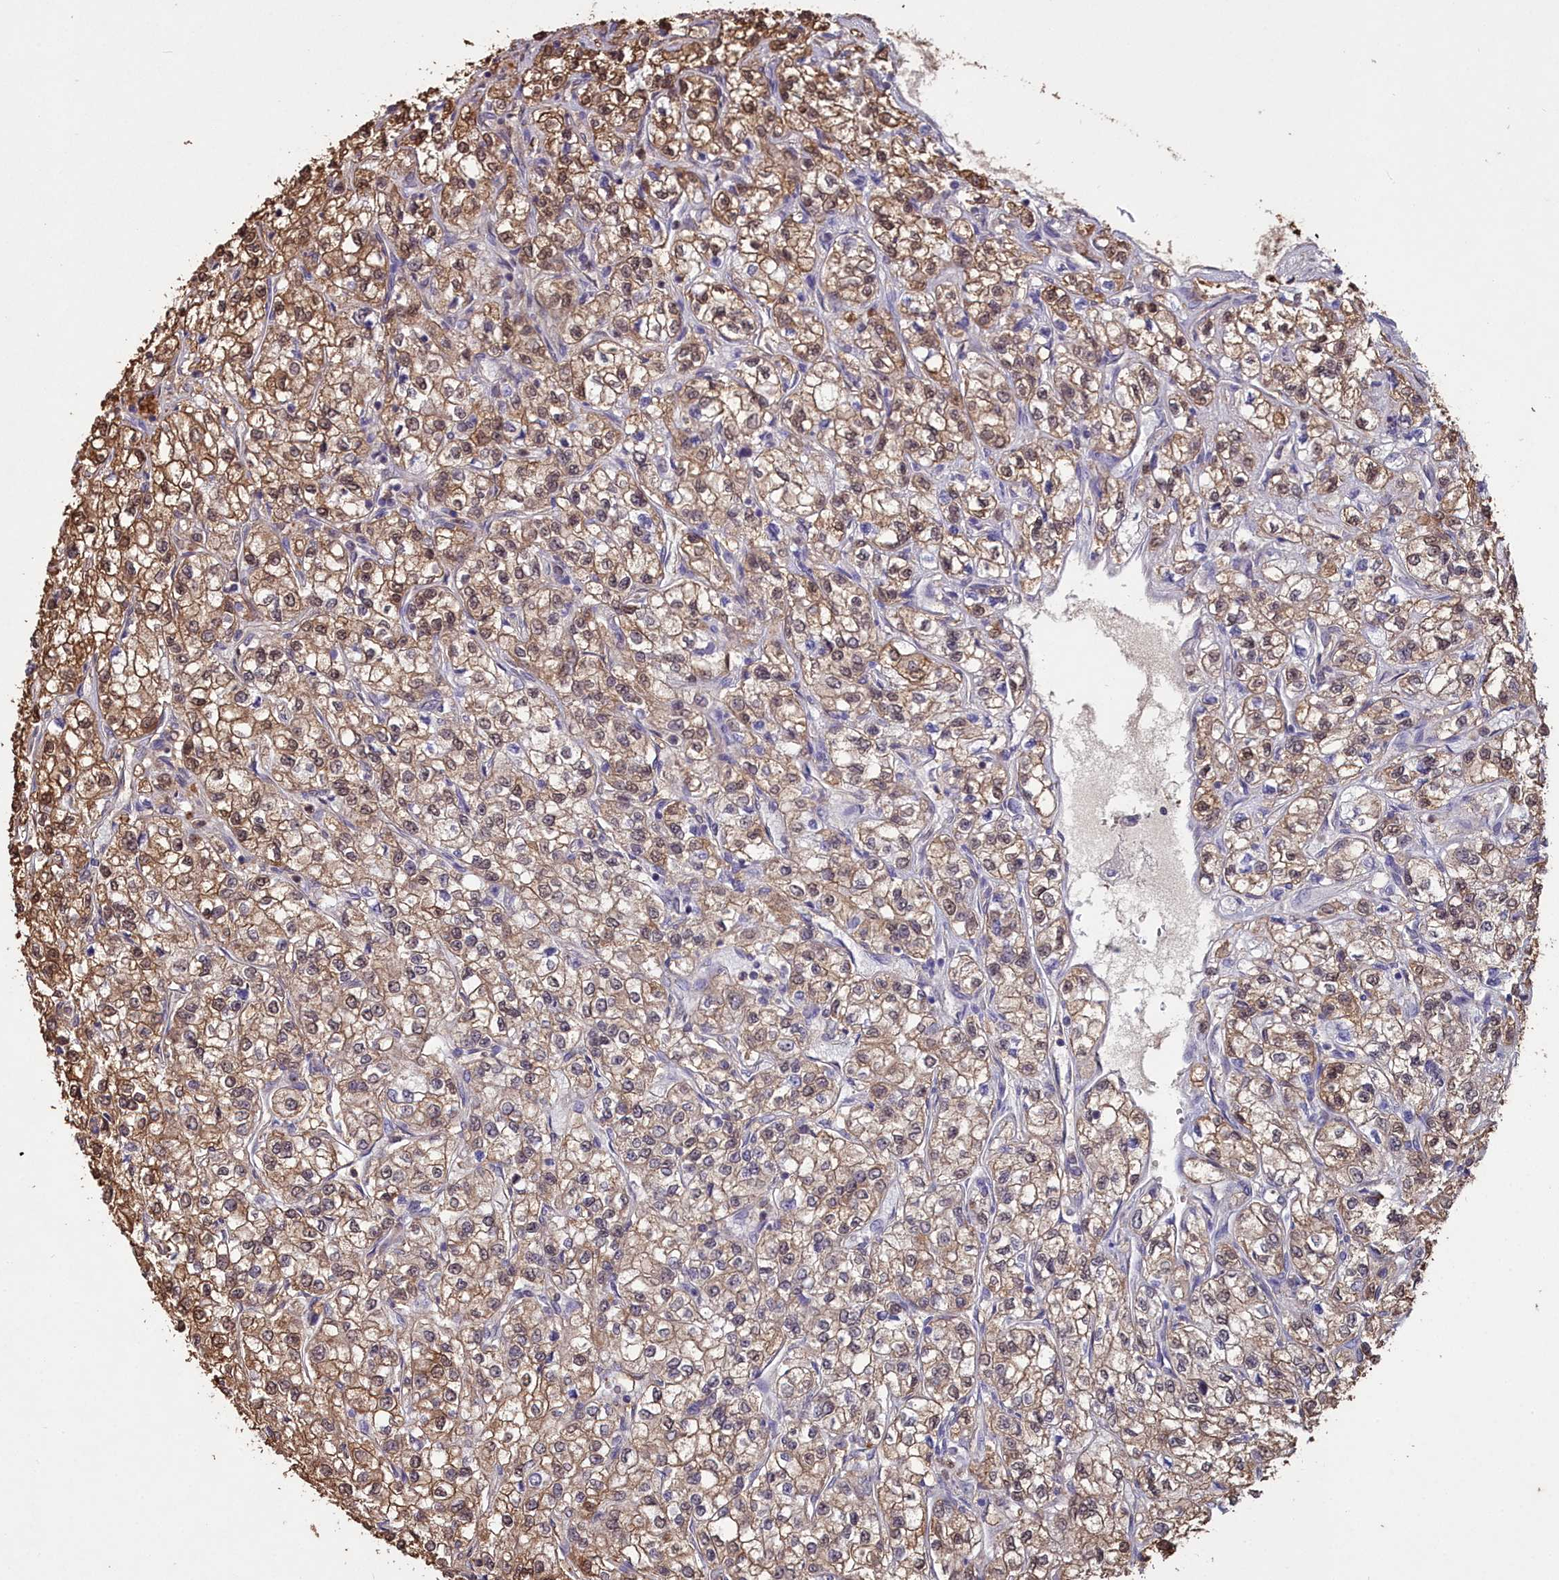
{"staining": {"intensity": "moderate", "quantity": ">75%", "location": "cytoplasmic/membranous,nuclear"}, "tissue": "renal cancer", "cell_type": "Tumor cells", "image_type": "cancer", "snomed": [{"axis": "morphology", "description": "Adenocarcinoma, NOS"}, {"axis": "topography", "description": "Kidney"}], "caption": "Renal cancer (adenocarcinoma) stained with a brown dye exhibits moderate cytoplasmic/membranous and nuclear positive positivity in approximately >75% of tumor cells.", "gene": "GAPDH", "patient": {"sex": "male", "age": 80}}